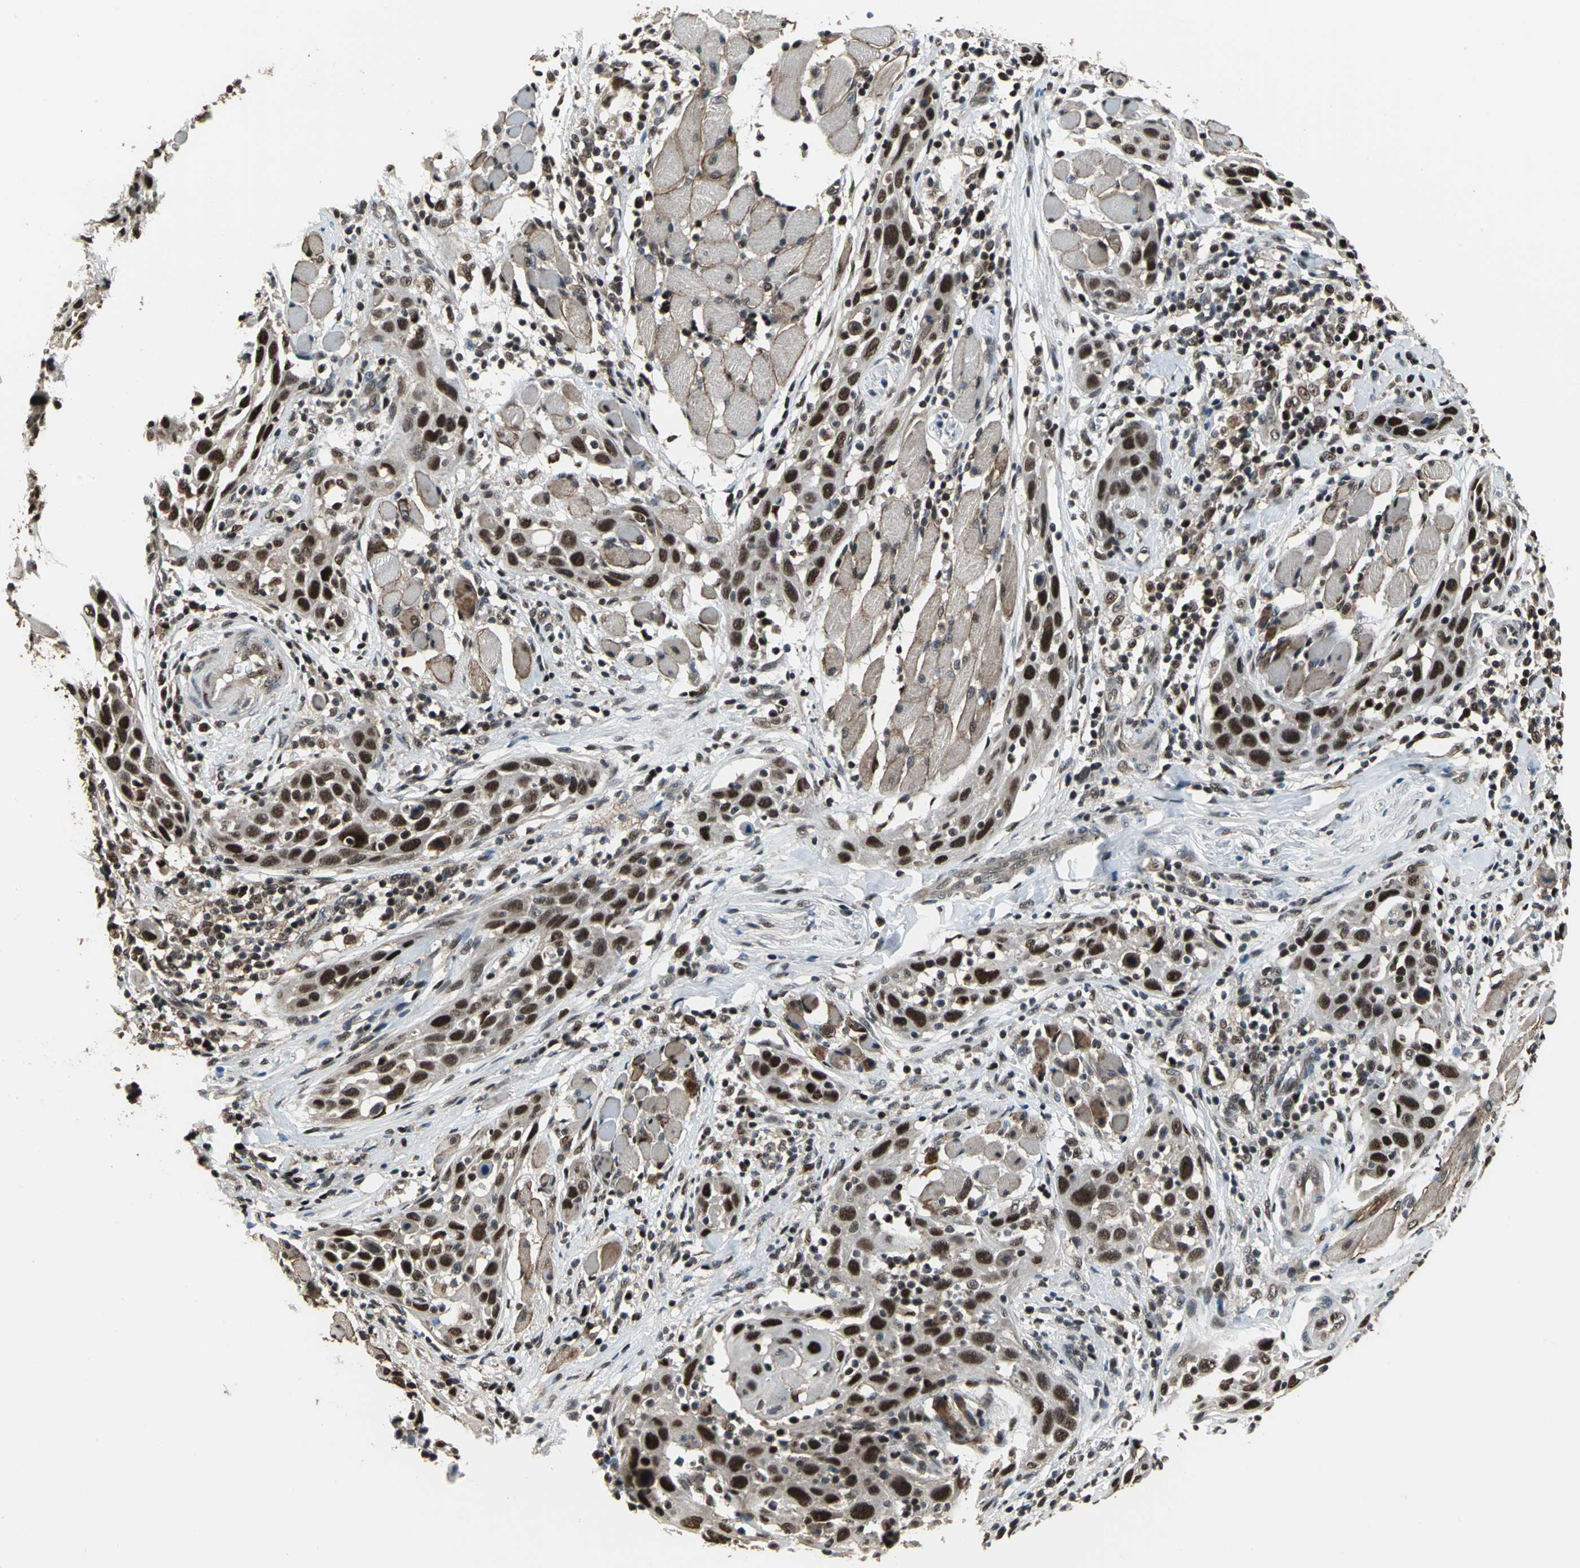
{"staining": {"intensity": "strong", "quantity": ">75%", "location": "nuclear"}, "tissue": "head and neck cancer", "cell_type": "Tumor cells", "image_type": "cancer", "snomed": [{"axis": "morphology", "description": "Squamous cell carcinoma, NOS"}, {"axis": "topography", "description": "Oral tissue"}, {"axis": "topography", "description": "Head-Neck"}], "caption": "Brown immunohistochemical staining in human squamous cell carcinoma (head and neck) reveals strong nuclear staining in approximately >75% of tumor cells.", "gene": "MIS18BP1", "patient": {"sex": "female", "age": 50}}